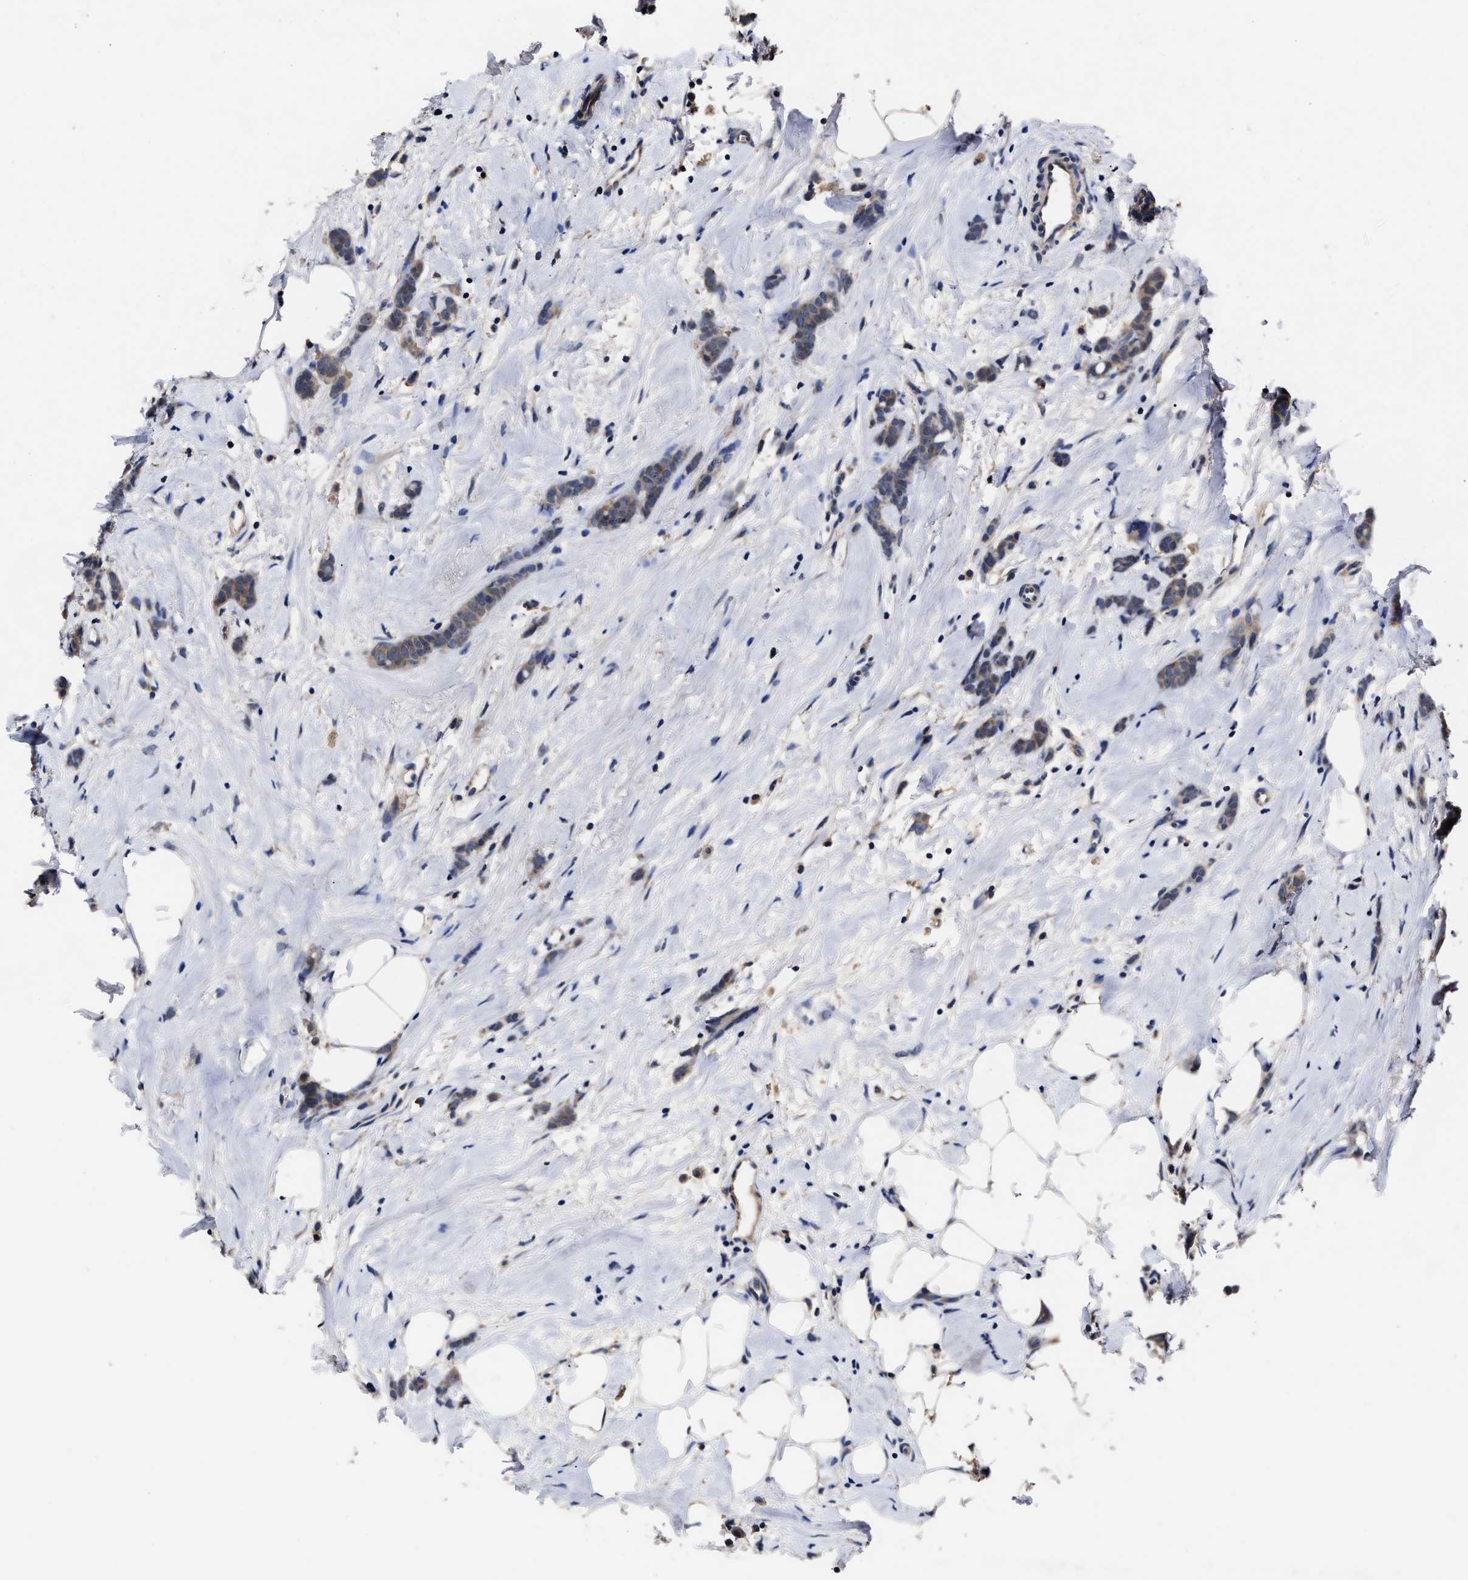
{"staining": {"intensity": "weak", "quantity": ">75%", "location": "cytoplasmic/membranous"}, "tissue": "breast cancer", "cell_type": "Tumor cells", "image_type": "cancer", "snomed": [{"axis": "morphology", "description": "Lobular carcinoma, in situ"}, {"axis": "morphology", "description": "Lobular carcinoma"}, {"axis": "topography", "description": "Breast"}], "caption": "Lobular carcinoma (breast) stained with DAB immunohistochemistry shows low levels of weak cytoplasmic/membranous expression in approximately >75% of tumor cells.", "gene": "SOCS5", "patient": {"sex": "female", "age": 41}}